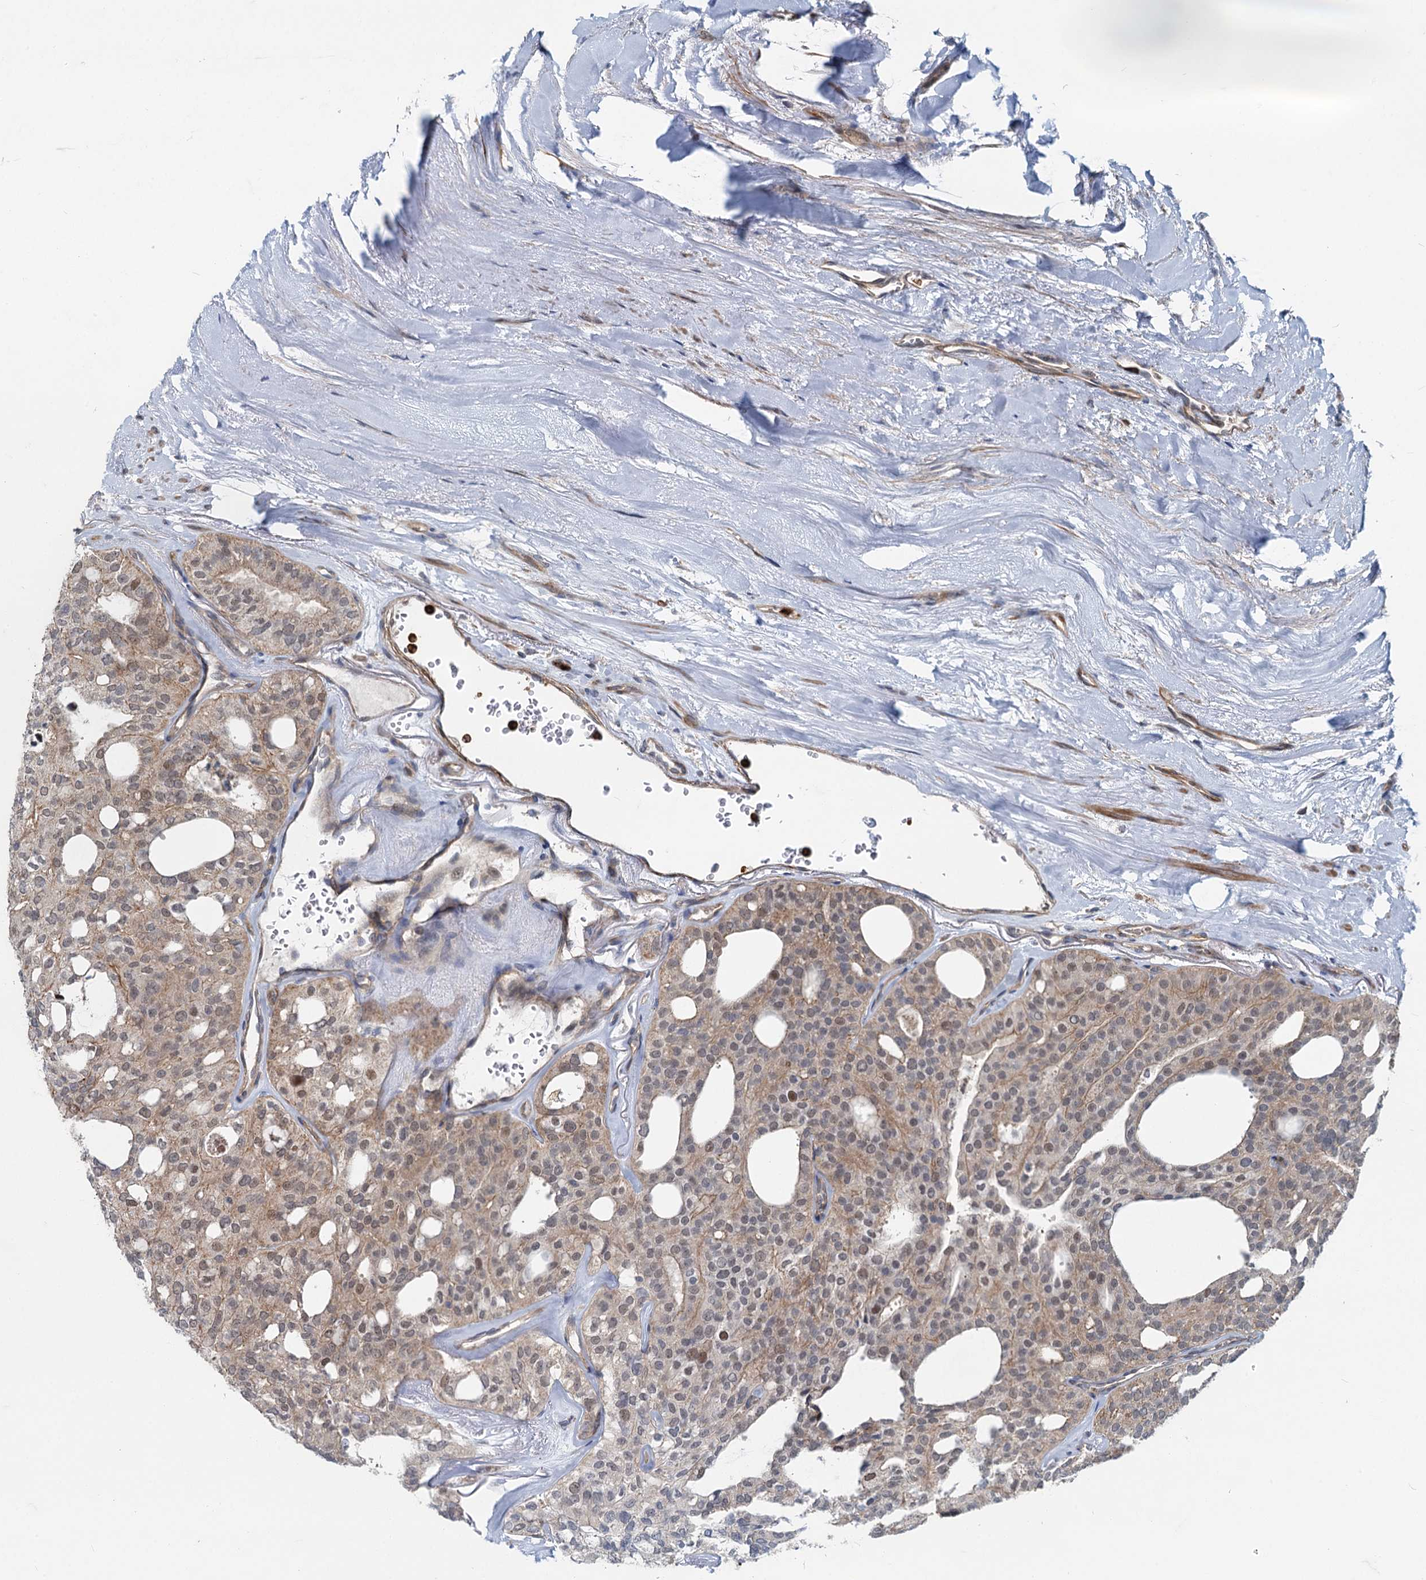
{"staining": {"intensity": "moderate", "quantity": "25%-75%", "location": "cytoplasmic/membranous"}, "tissue": "thyroid cancer", "cell_type": "Tumor cells", "image_type": "cancer", "snomed": [{"axis": "morphology", "description": "Follicular adenoma carcinoma, NOS"}, {"axis": "topography", "description": "Thyroid gland"}], "caption": "Tumor cells demonstrate medium levels of moderate cytoplasmic/membranous staining in about 25%-75% of cells in human follicular adenoma carcinoma (thyroid).", "gene": "ADCY2", "patient": {"sex": "male", "age": 75}}